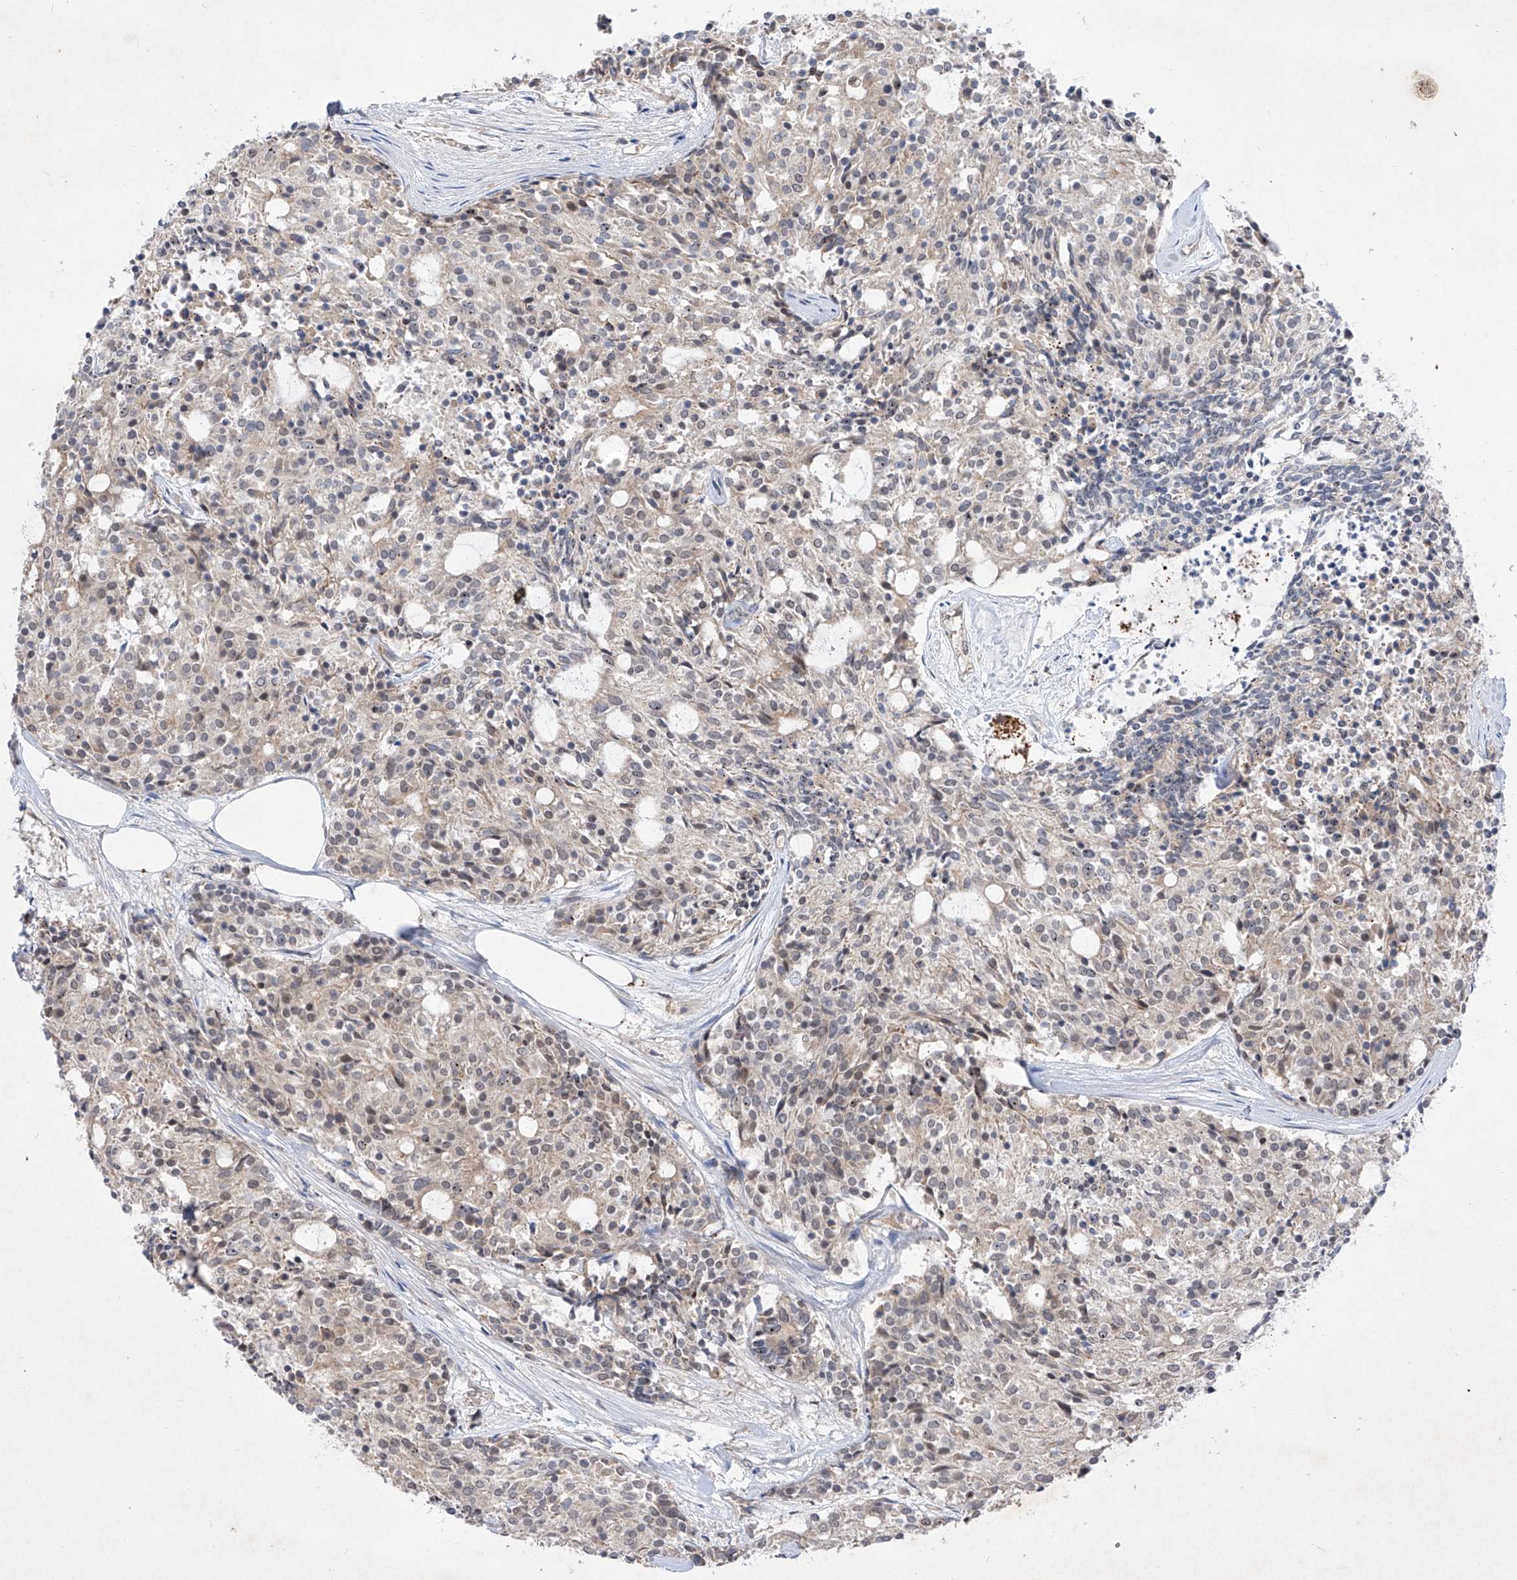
{"staining": {"intensity": "weak", "quantity": "<25%", "location": "nuclear"}, "tissue": "carcinoid", "cell_type": "Tumor cells", "image_type": "cancer", "snomed": [{"axis": "morphology", "description": "Carcinoid, malignant, NOS"}, {"axis": "topography", "description": "Pancreas"}], "caption": "This image is of carcinoid stained with IHC to label a protein in brown with the nuclei are counter-stained blue. There is no staining in tumor cells. Nuclei are stained in blue.", "gene": "FAM135A", "patient": {"sex": "female", "age": 54}}